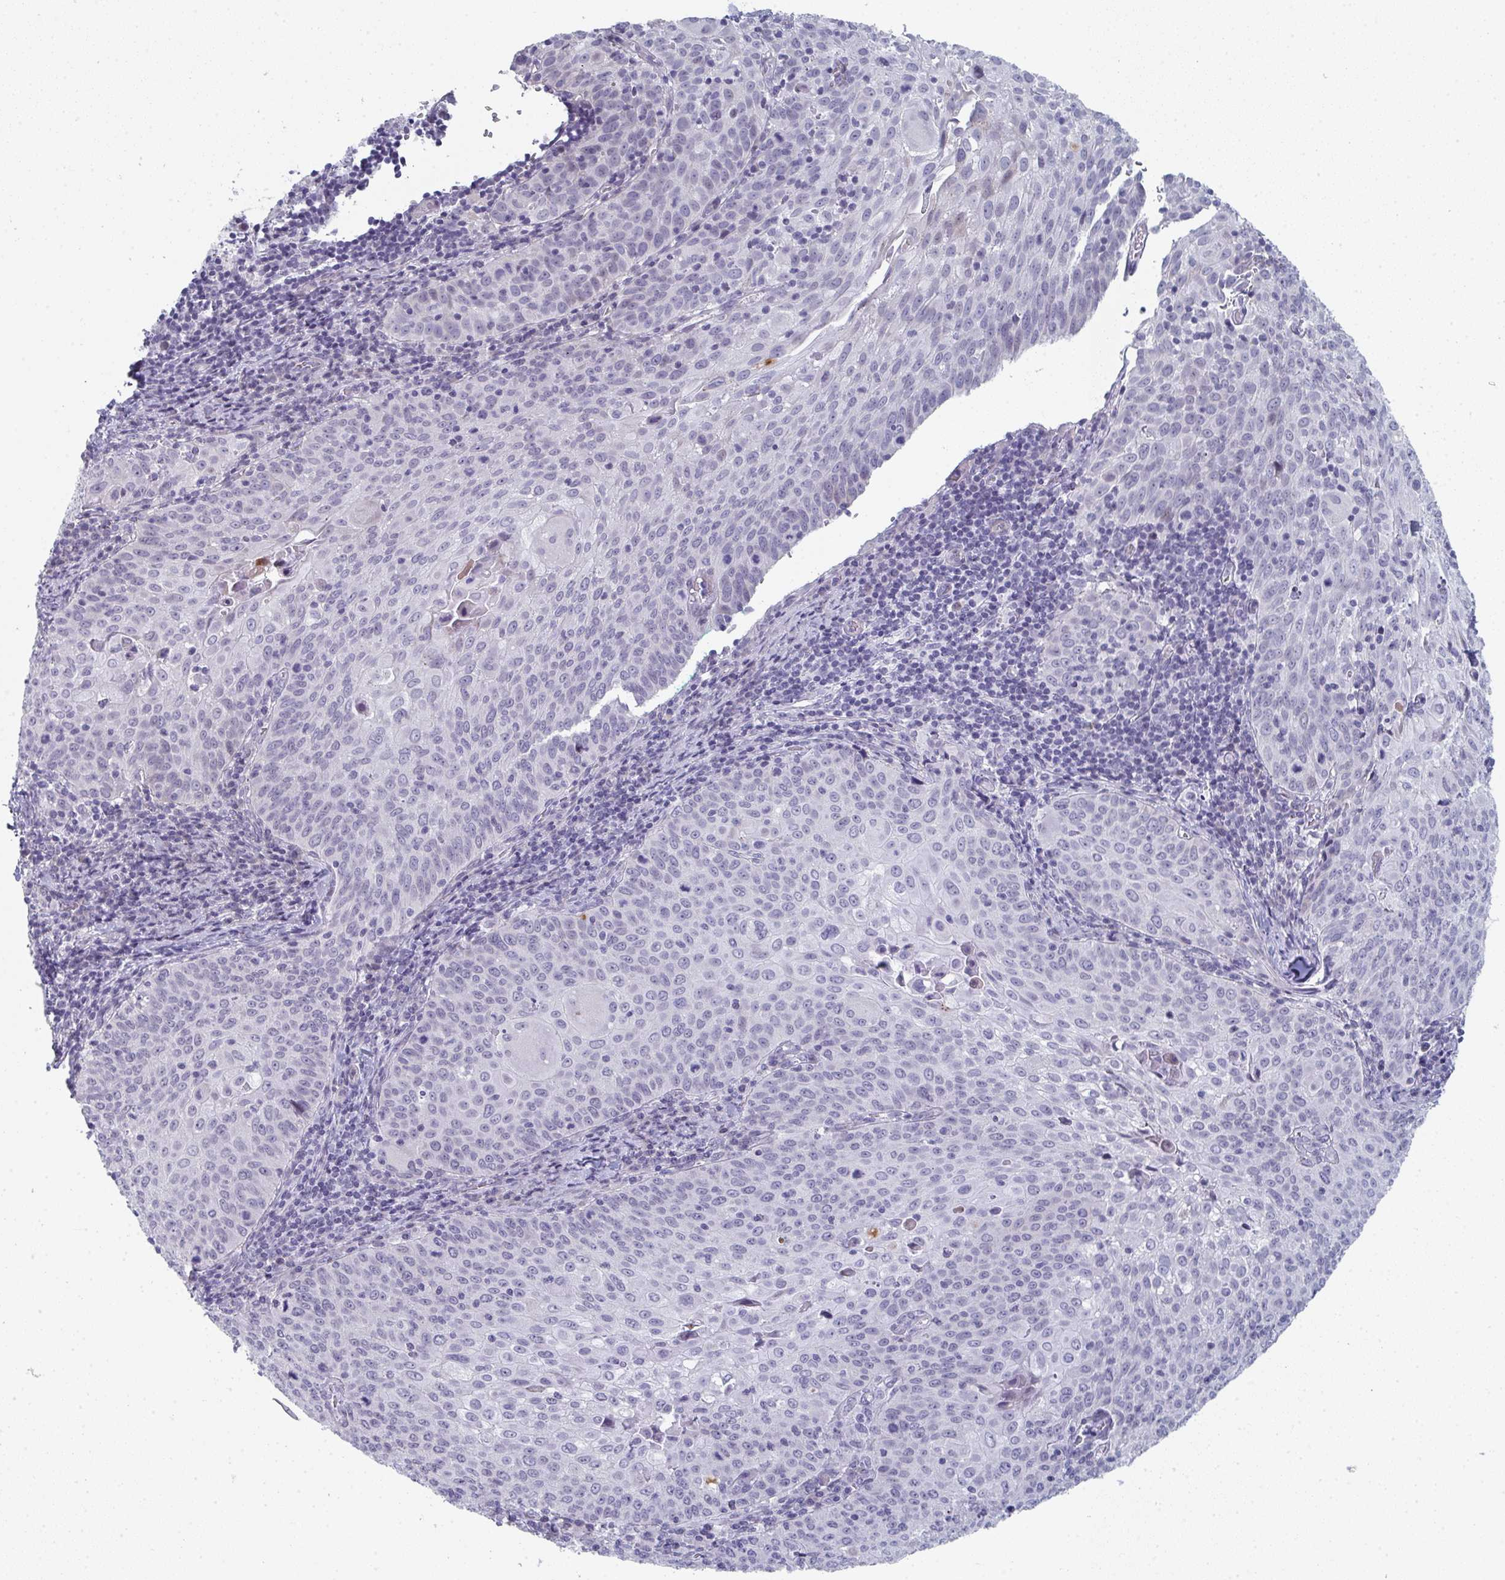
{"staining": {"intensity": "negative", "quantity": "none", "location": "none"}, "tissue": "cervical cancer", "cell_type": "Tumor cells", "image_type": "cancer", "snomed": [{"axis": "morphology", "description": "Squamous cell carcinoma, NOS"}, {"axis": "topography", "description": "Cervix"}], "caption": "Immunohistochemistry photomicrograph of neoplastic tissue: cervical cancer stained with DAB (3,3'-diaminobenzidine) displays no significant protein positivity in tumor cells.", "gene": "A1CF", "patient": {"sex": "female", "age": 65}}